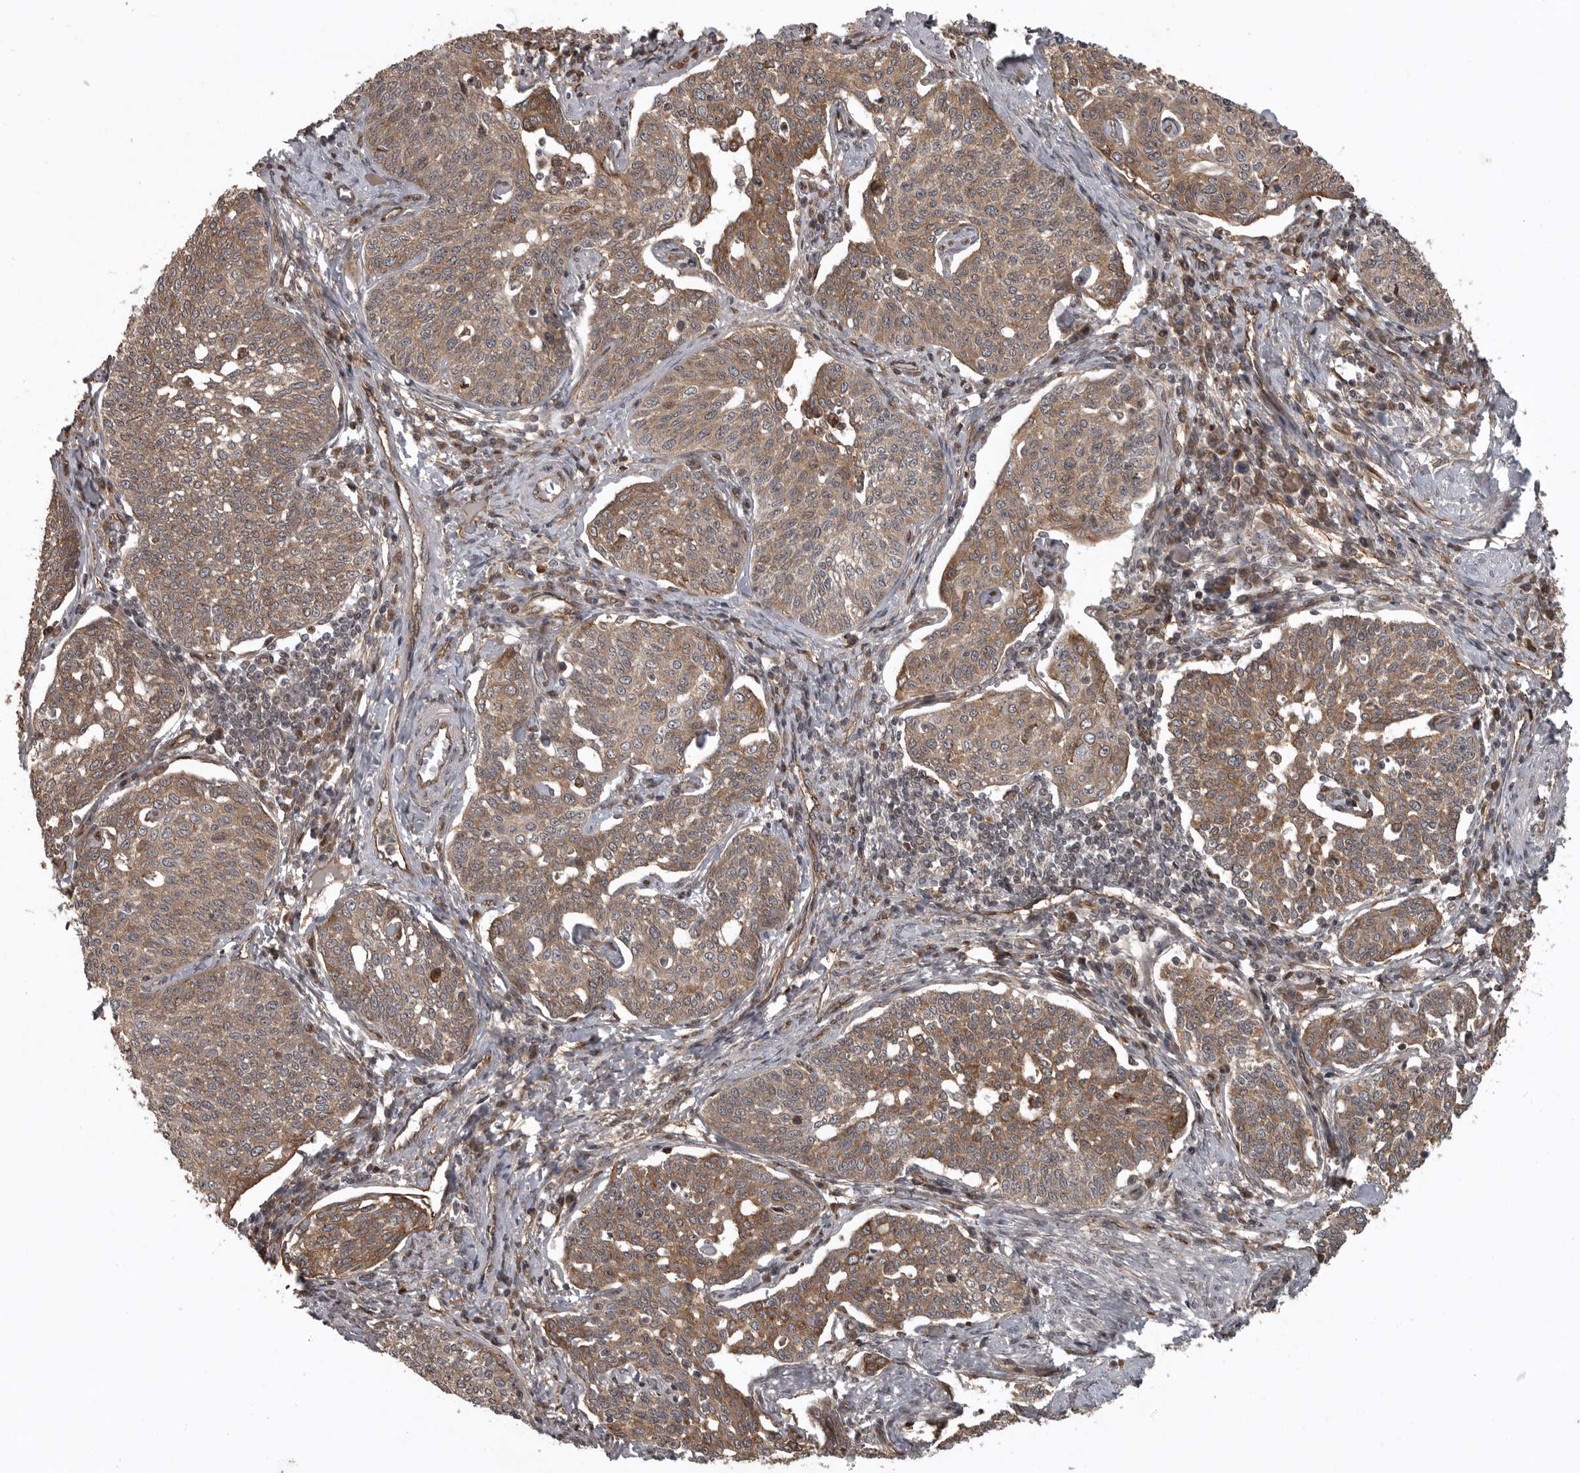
{"staining": {"intensity": "moderate", "quantity": ">75%", "location": "cytoplasmic/membranous"}, "tissue": "cervical cancer", "cell_type": "Tumor cells", "image_type": "cancer", "snomed": [{"axis": "morphology", "description": "Squamous cell carcinoma, NOS"}, {"axis": "topography", "description": "Cervix"}], "caption": "Immunohistochemistry (DAB (3,3'-diaminobenzidine)) staining of human cervical squamous cell carcinoma reveals moderate cytoplasmic/membranous protein positivity in approximately >75% of tumor cells.", "gene": "DNAJC8", "patient": {"sex": "female", "age": 34}}